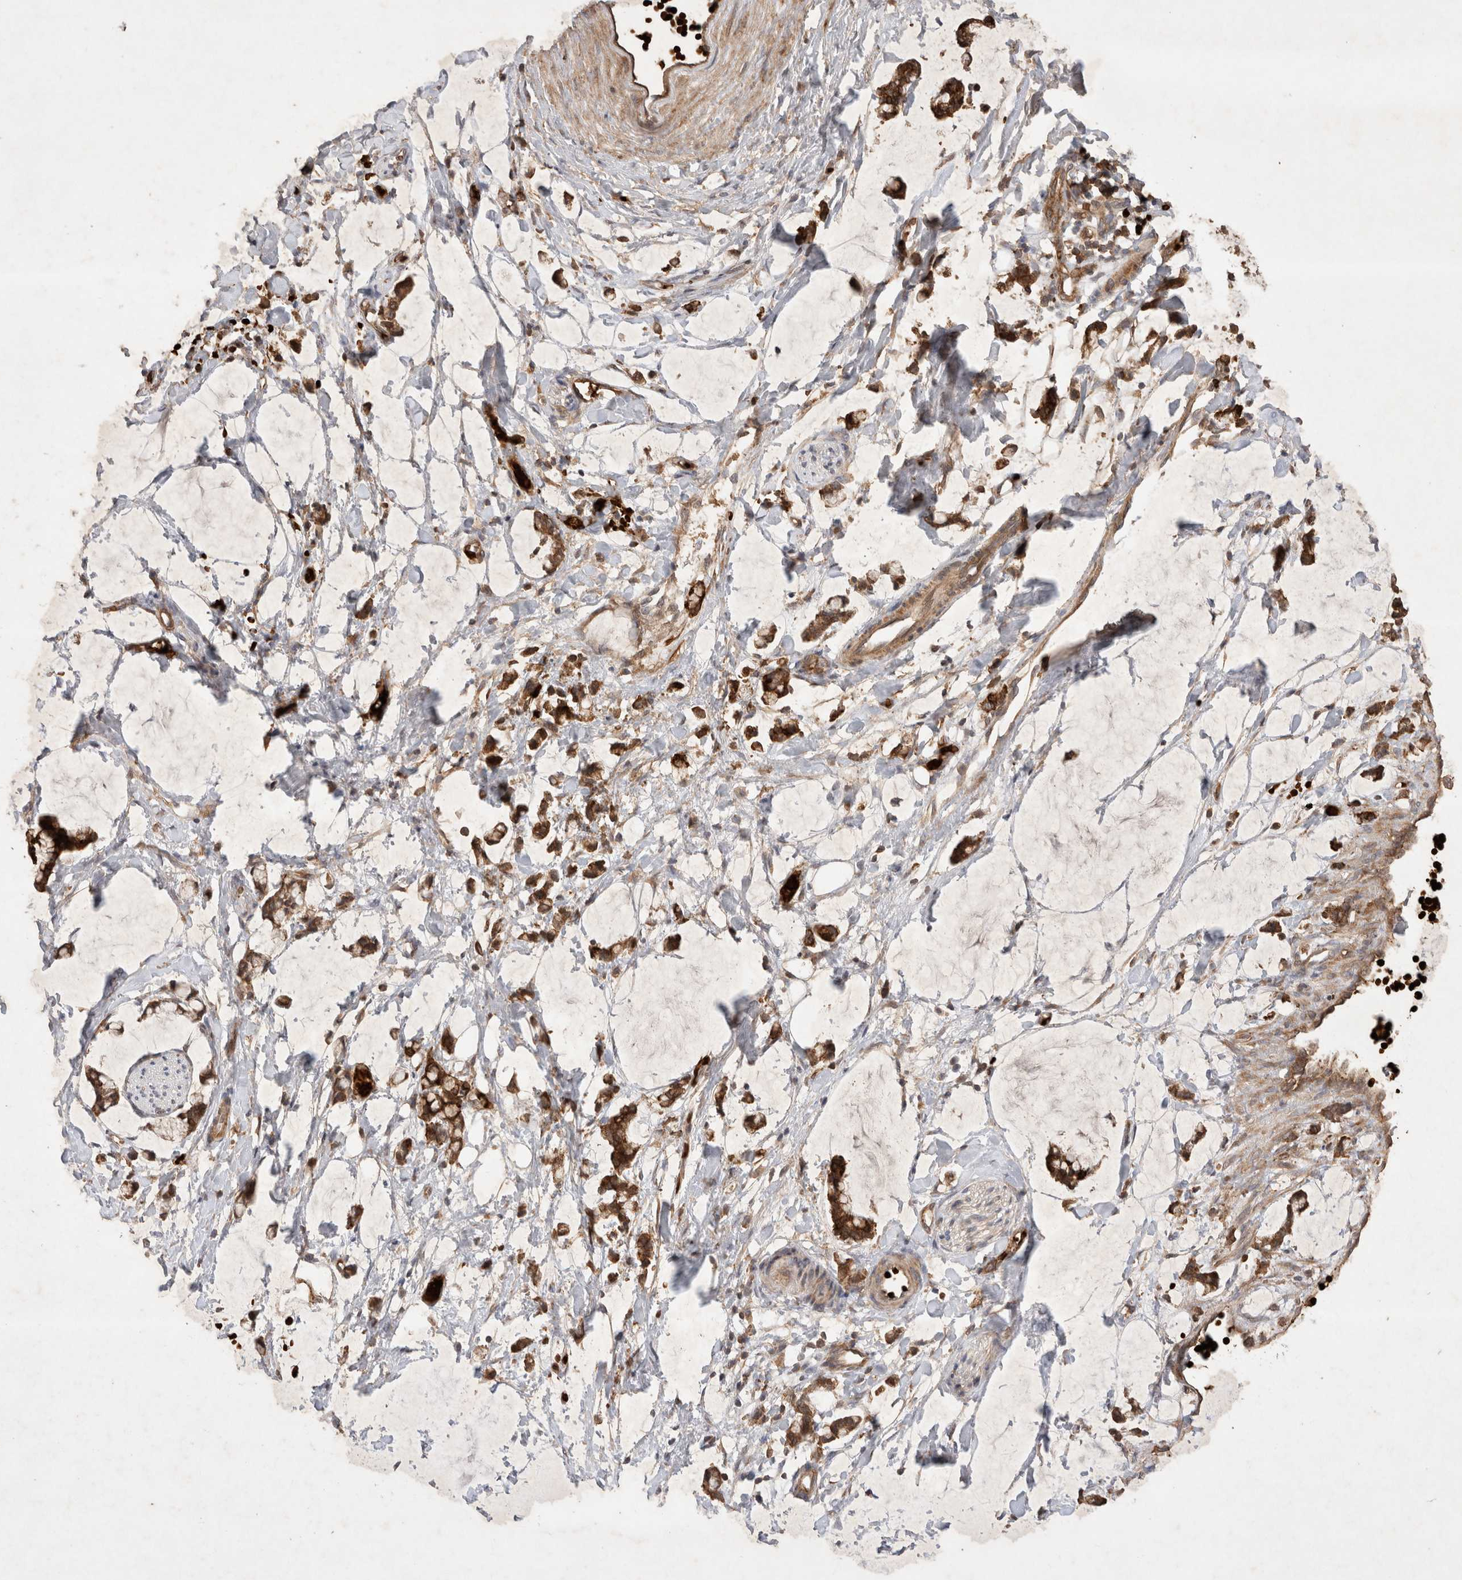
{"staining": {"intensity": "moderate", "quantity": ">75%", "location": "cytoplasmic/membranous"}, "tissue": "adipose tissue", "cell_type": "Adipocytes", "image_type": "normal", "snomed": [{"axis": "morphology", "description": "Normal tissue, NOS"}, {"axis": "morphology", "description": "Adenocarcinoma, NOS"}, {"axis": "topography", "description": "Colon"}, {"axis": "topography", "description": "Peripheral nerve tissue"}], "caption": "Adipose tissue stained with immunohistochemistry (IHC) shows moderate cytoplasmic/membranous staining in about >75% of adipocytes.", "gene": "FAM221A", "patient": {"sex": "male", "age": 14}}